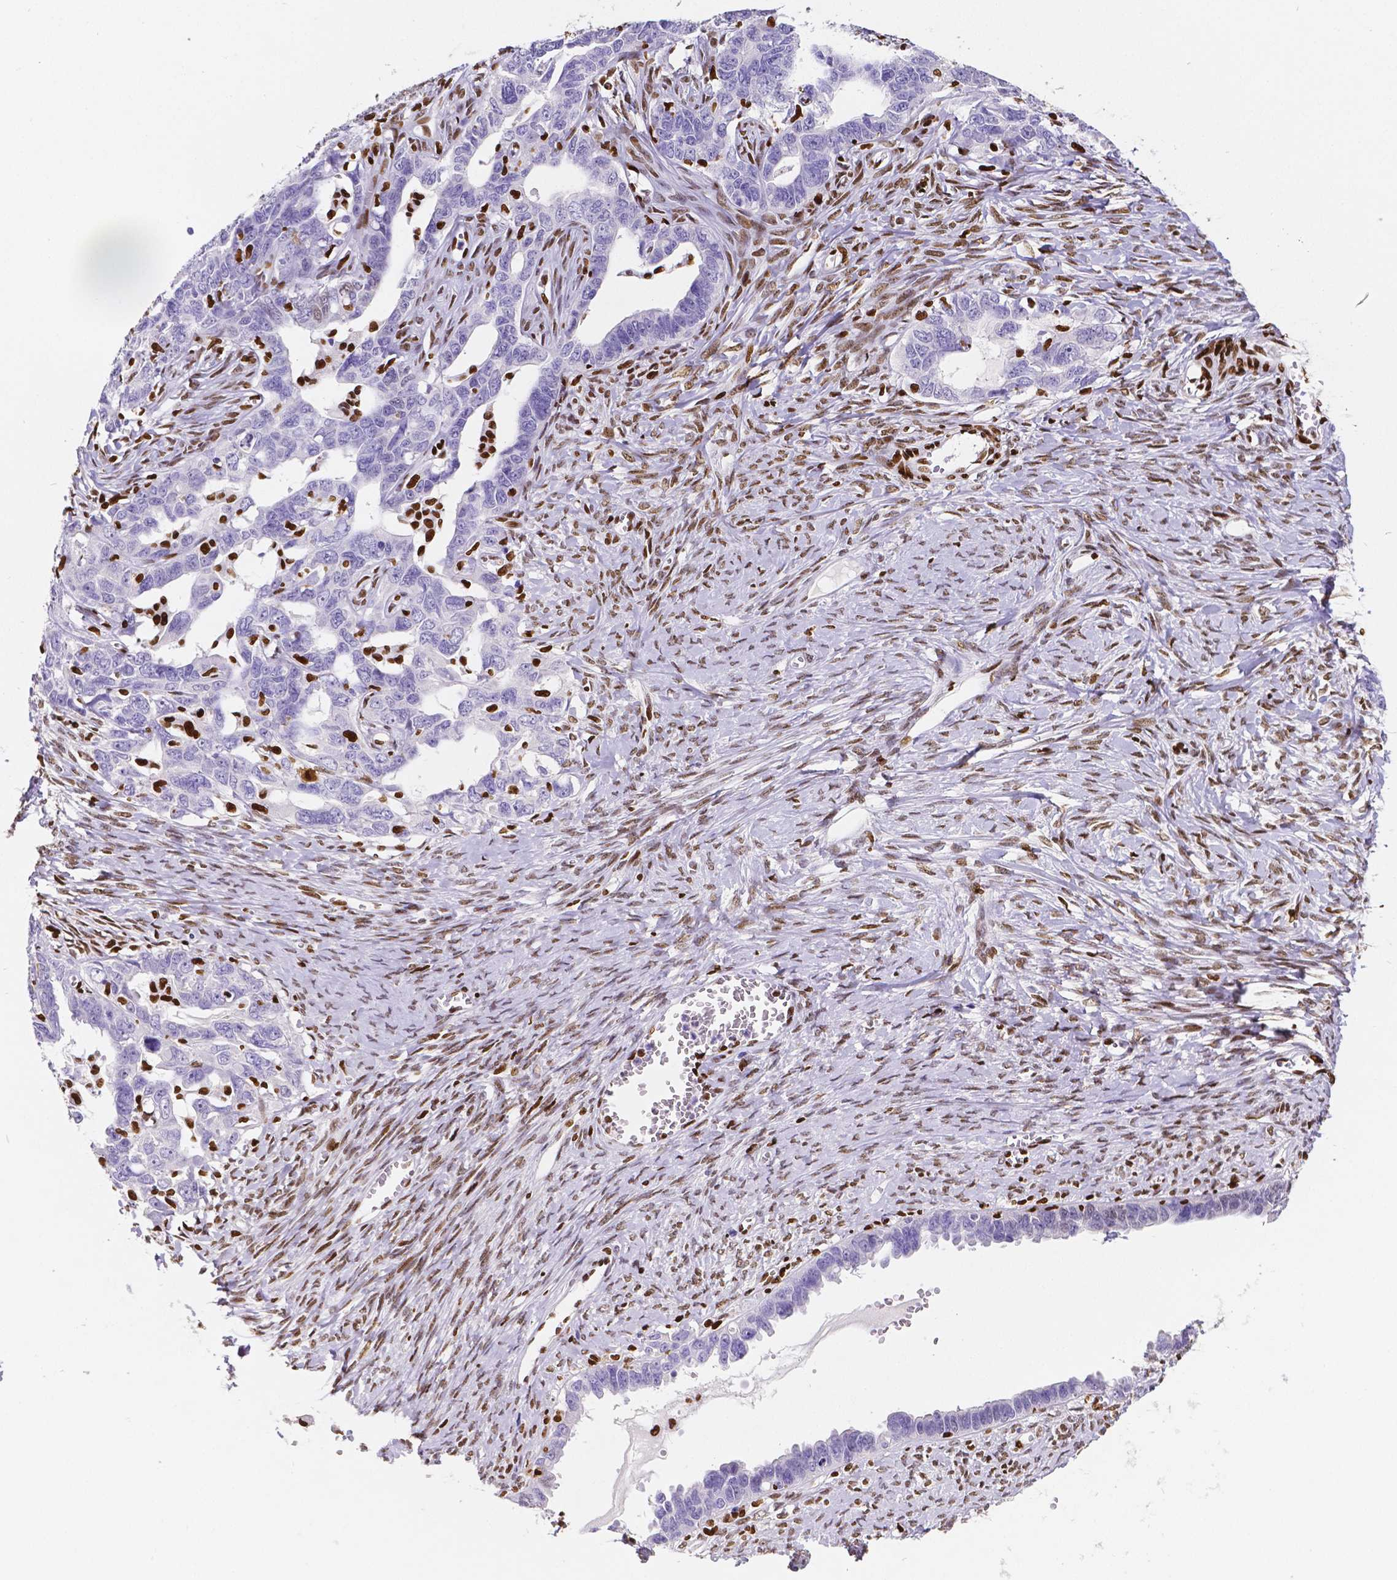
{"staining": {"intensity": "negative", "quantity": "none", "location": "none"}, "tissue": "ovarian cancer", "cell_type": "Tumor cells", "image_type": "cancer", "snomed": [{"axis": "morphology", "description": "Cystadenocarcinoma, serous, NOS"}, {"axis": "topography", "description": "Ovary"}], "caption": "Tumor cells show no significant staining in serous cystadenocarcinoma (ovarian). The staining is performed using DAB brown chromogen with nuclei counter-stained in using hematoxylin.", "gene": "MEF2C", "patient": {"sex": "female", "age": 69}}